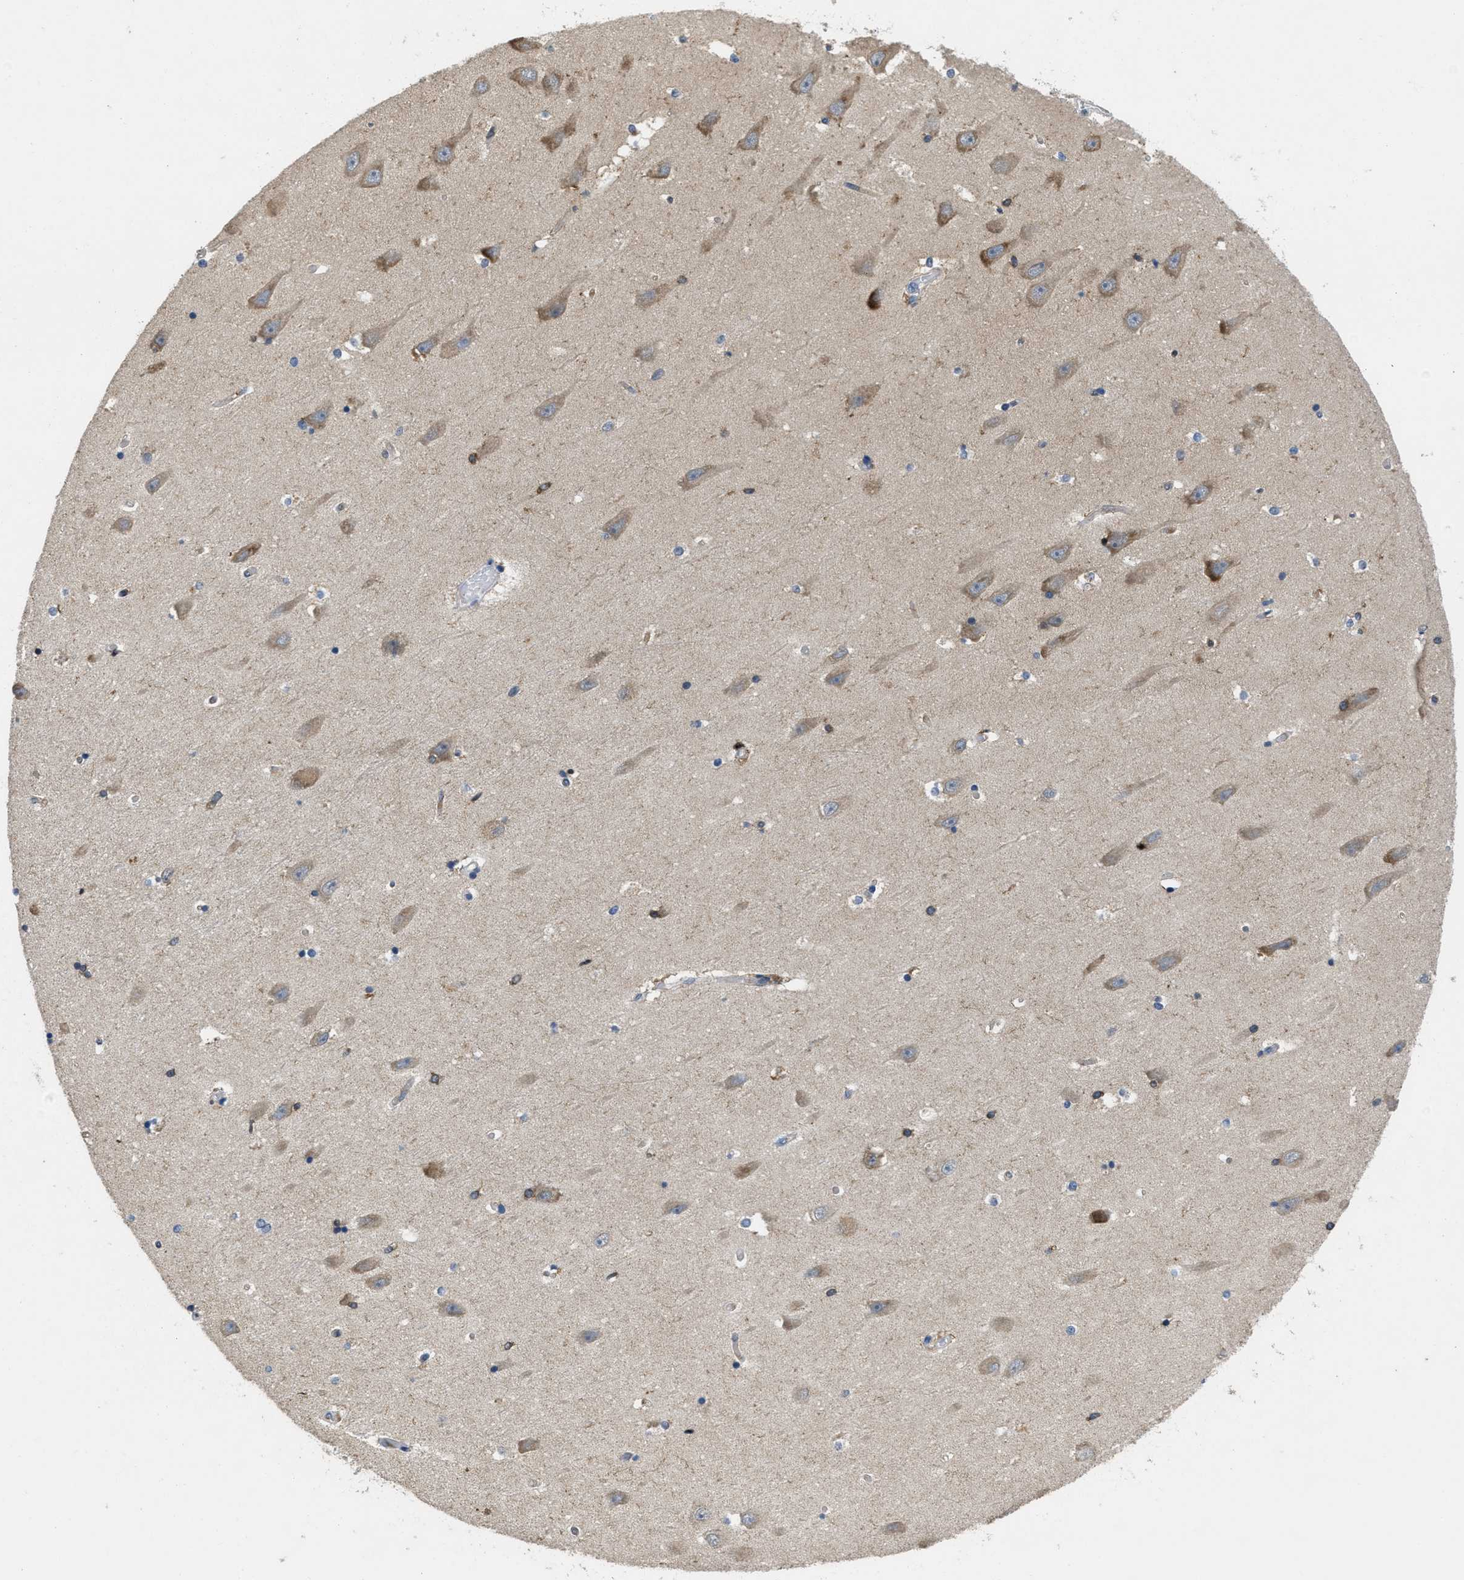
{"staining": {"intensity": "weak", "quantity": "<25%", "location": "cytoplasmic/membranous"}, "tissue": "hippocampus", "cell_type": "Glial cells", "image_type": "normal", "snomed": [{"axis": "morphology", "description": "Normal tissue, NOS"}, {"axis": "topography", "description": "Hippocampus"}], "caption": "Immunohistochemistry histopathology image of unremarkable hippocampus: hippocampus stained with DAB (3,3'-diaminobenzidine) reveals no significant protein staining in glial cells. (DAB IHC with hematoxylin counter stain).", "gene": "DGKE", "patient": {"sex": "male", "age": 45}}